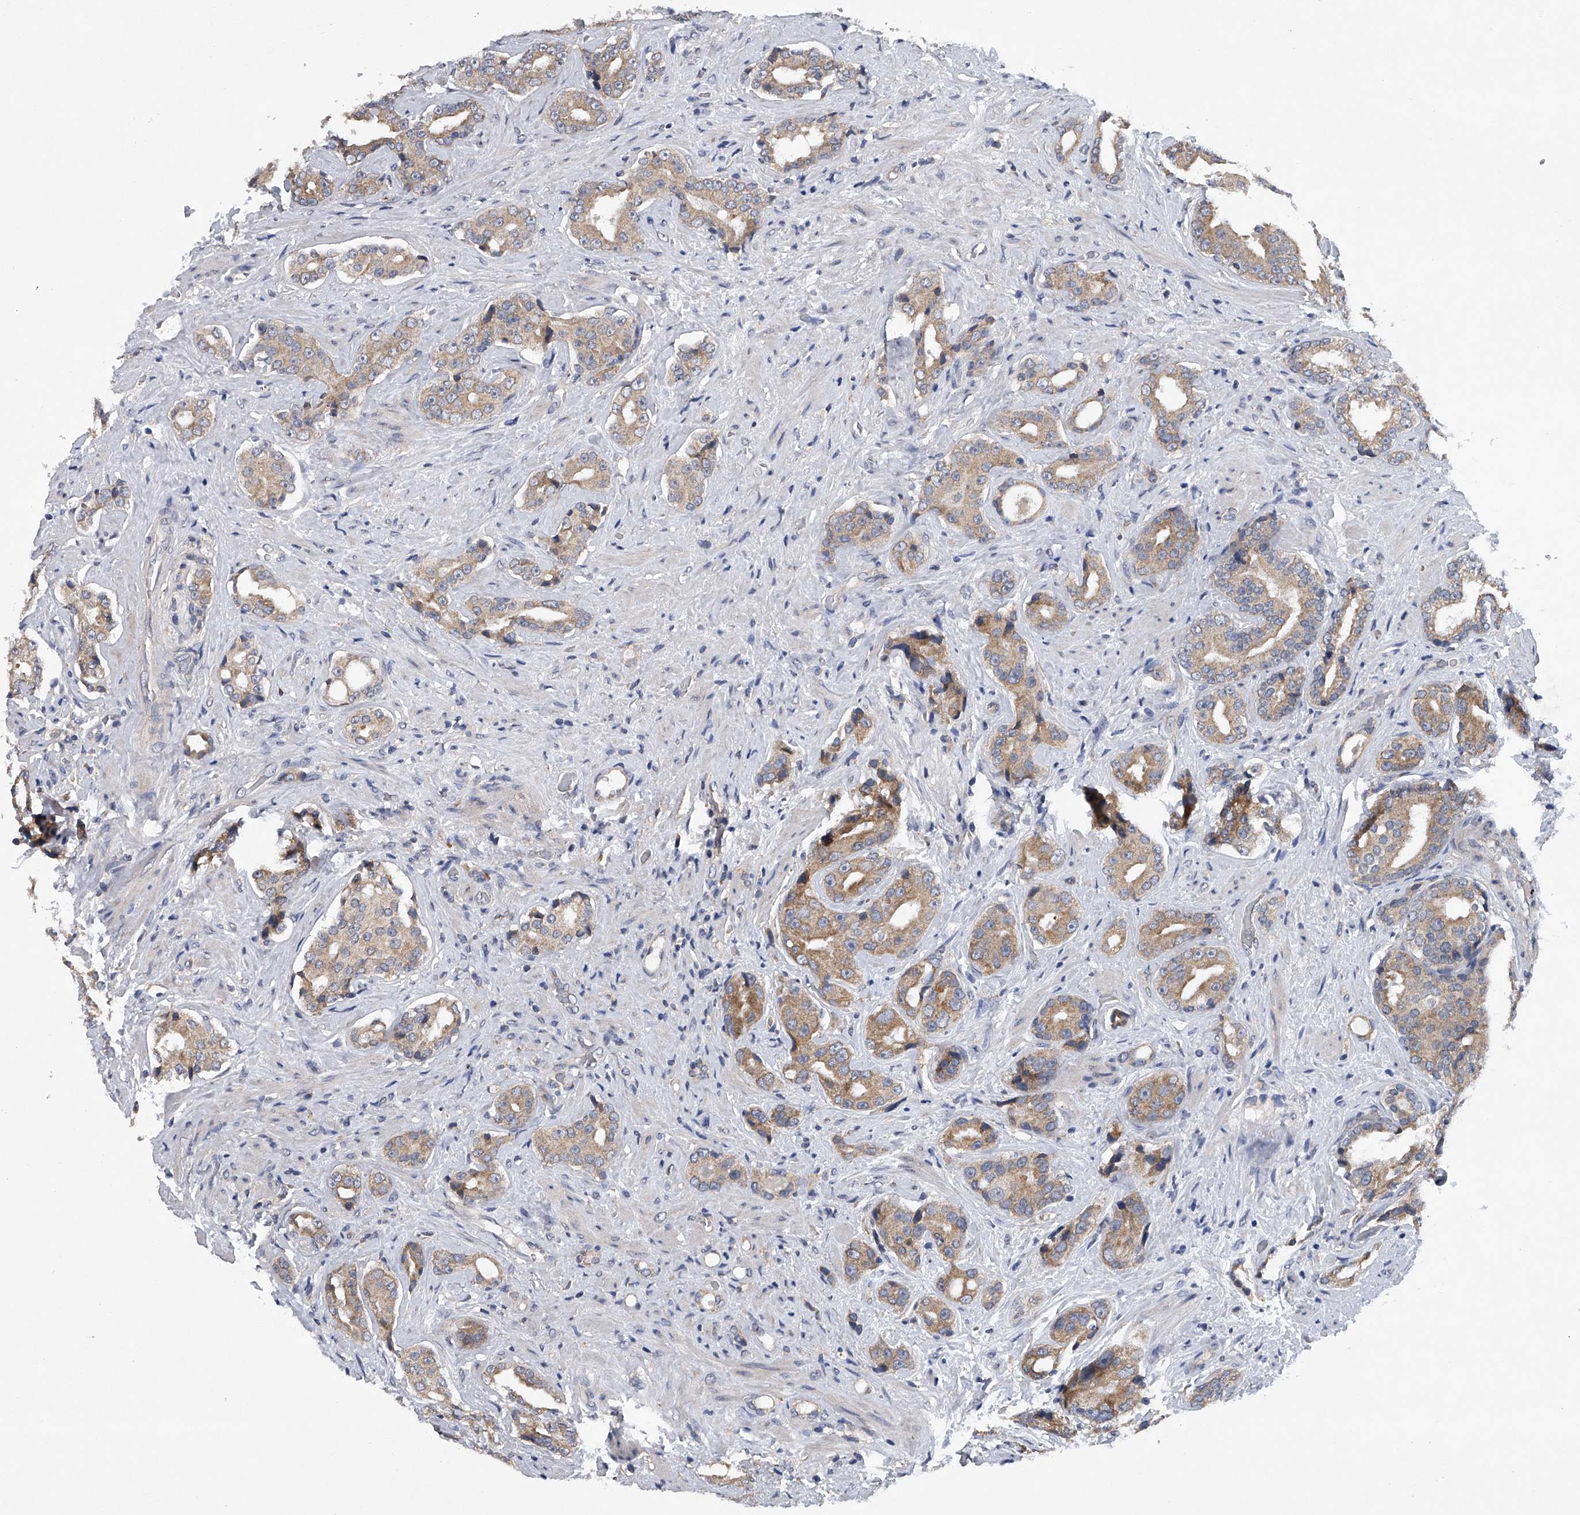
{"staining": {"intensity": "moderate", "quantity": ">75%", "location": "cytoplasmic/membranous"}, "tissue": "prostate cancer", "cell_type": "Tumor cells", "image_type": "cancer", "snomed": [{"axis": "morphology", "description": "Adenocarcinoma, High grade"}, {"axis": "topography", "description": "Prostate"}], "caption": "A brown stain labels moderate cytoplasmic/membranous staining of a protein in human prostate adenocarcinoma (high-grade) tumor cells. (DAB (3,3'-diaminobenzidine) = brown stain, brightfield microscopy at high magnification).", "gene": "RNF5", "patient": {"sex": "male", "age": 71}}